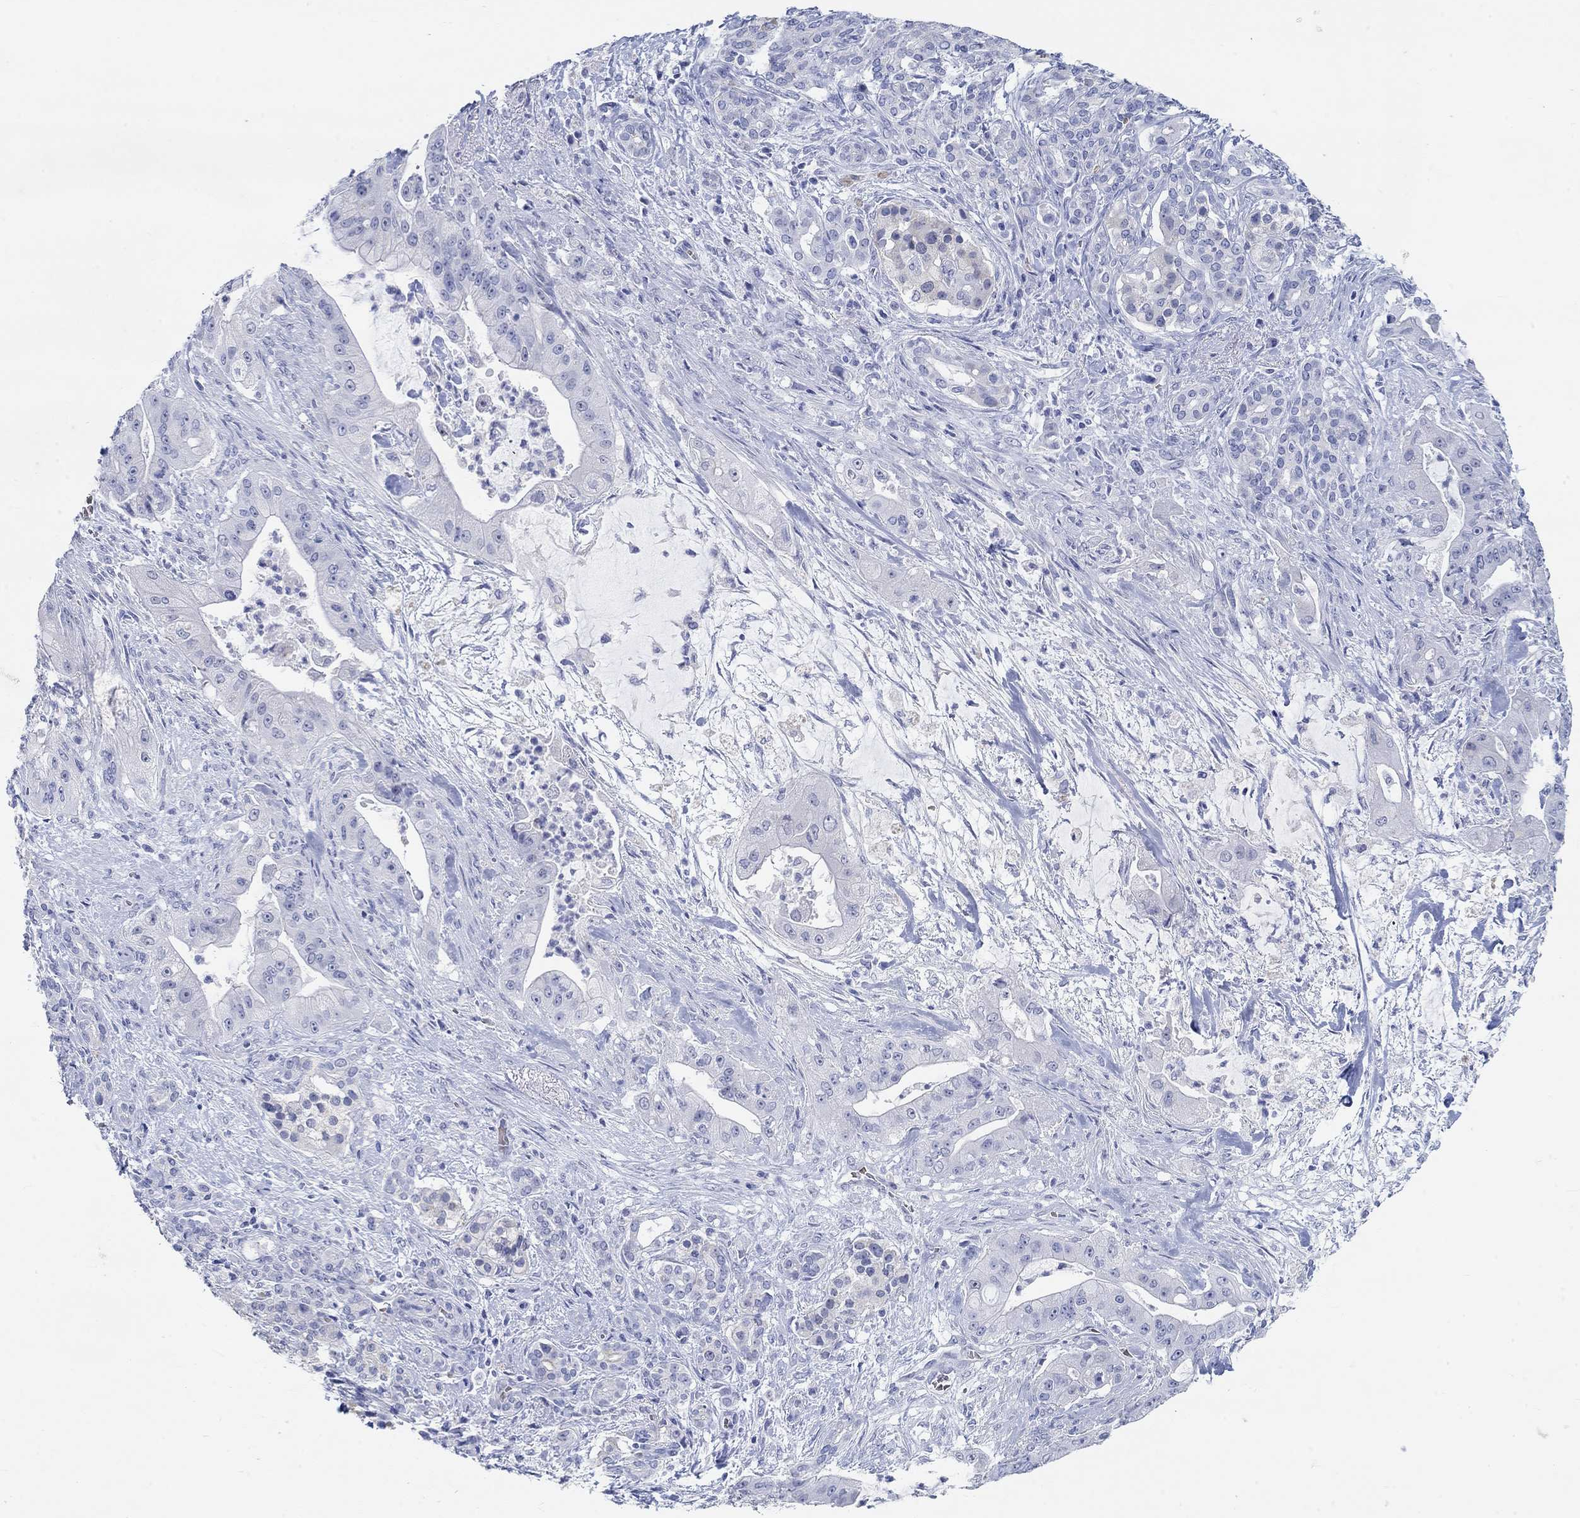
{"staining": {"intensity": "negative", "quantity": "none", "location": "none"}, "tissue": "pancreatic cancer", "cell_type": "Tumor cells", "image_type": "cancer", "snomed": [{"axis": "morphology", "description": "Normal tissue, NOS"}, {"axis": "morphology", "description": "Inflammation, NOS"}, {"axis": "morphology", "description": "Adenocarcinoma, NOS"}, {"axis": "topography", "description": "Pancreas"}], "caption": "Tumor cells show no significant positivity in adenocarcinoma (pancreatic).", "gene": "GRIA3", "patient": {"sex": "male", "age": 57}}